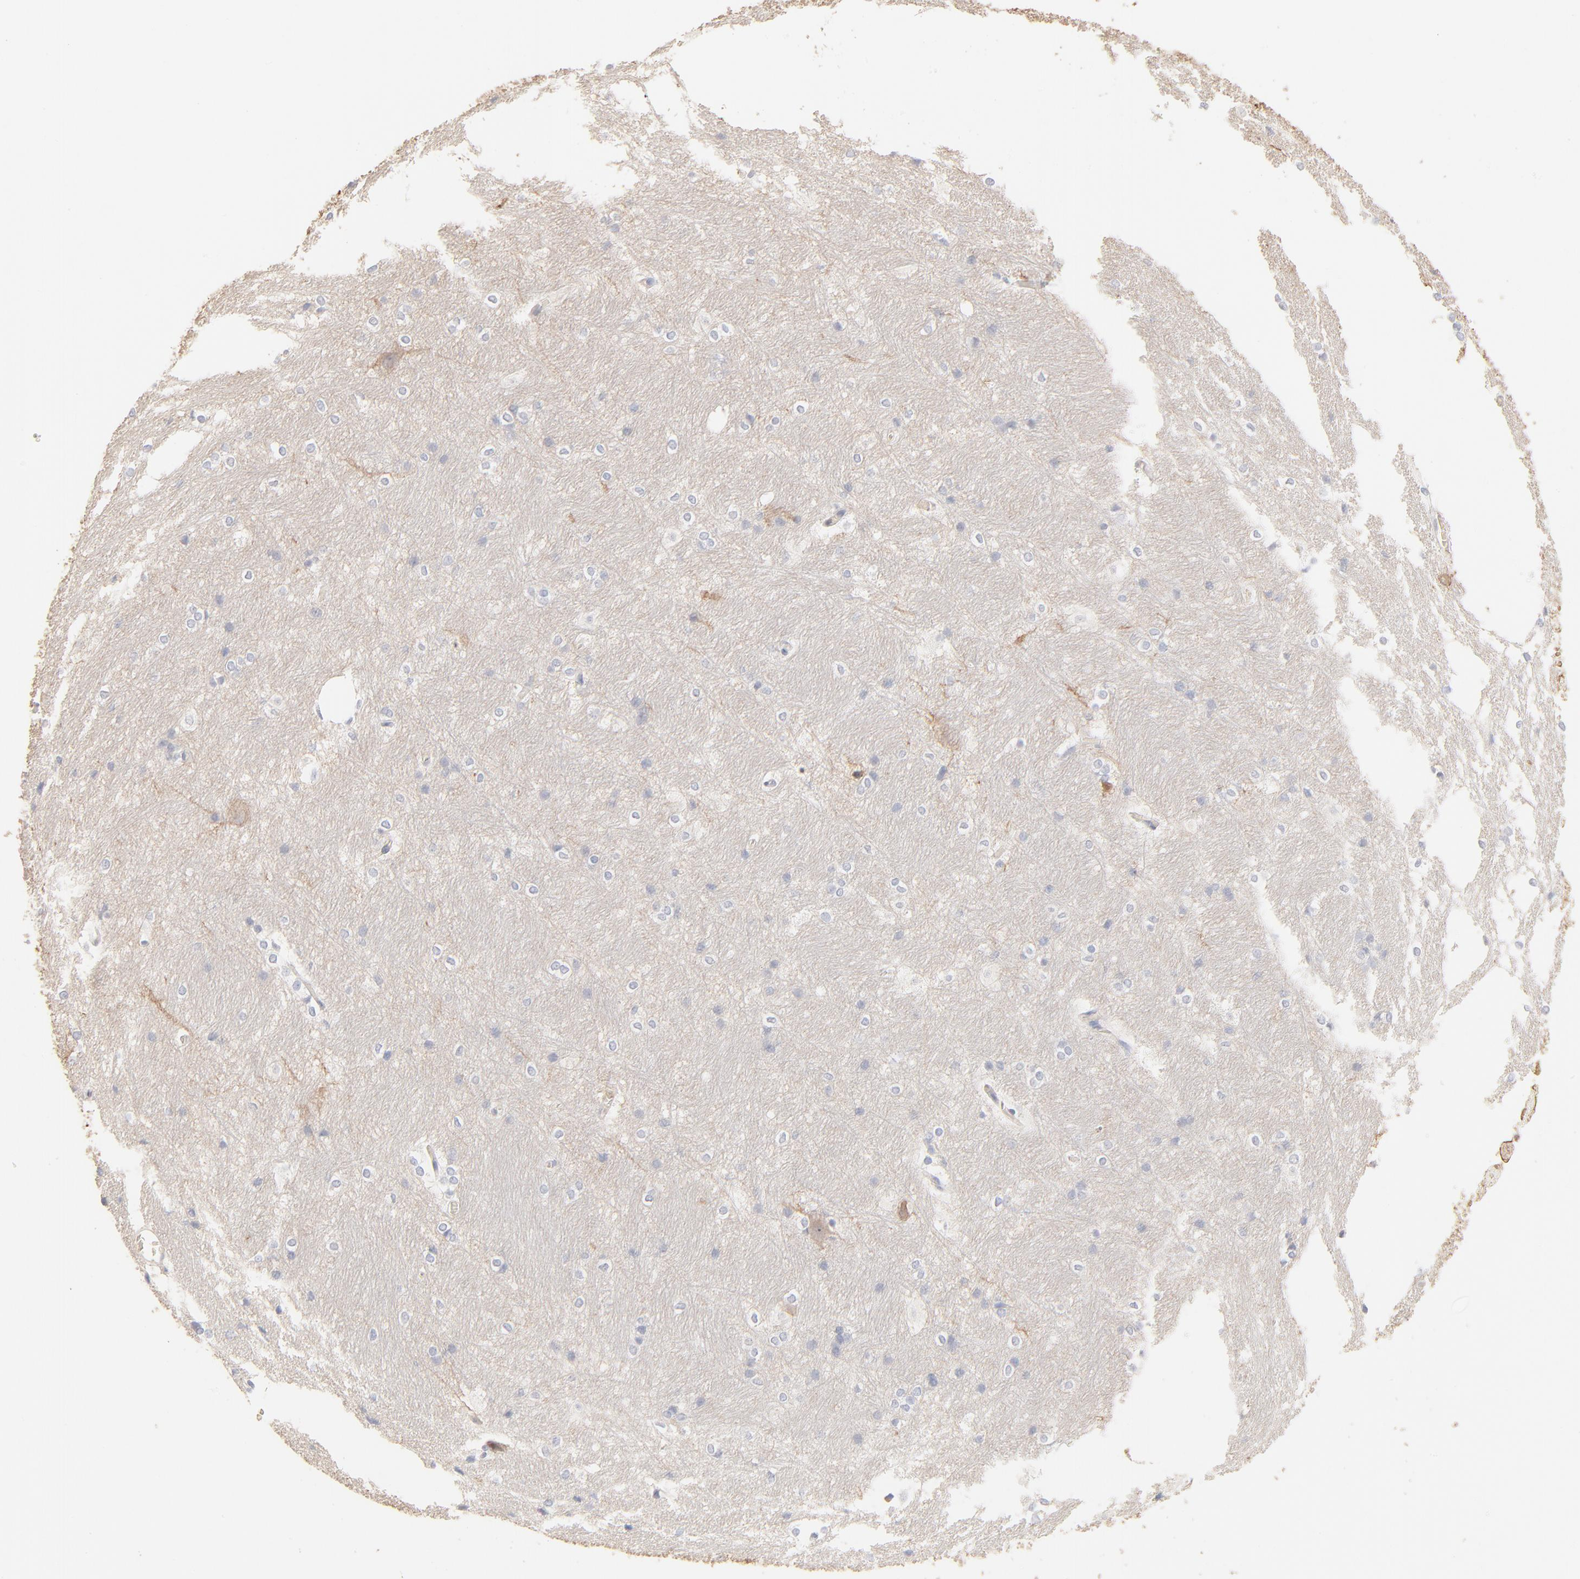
{"staining": {"intensity": "negative", "quantity": "none", "location": "none"}, "tissue": "hippocampus", "cell_type": "Glial cells", "image_type": "normal", "snomed": [{"axis": "morphology", "description": "Normal tissue, NOS"}, {"axis": "topography", "description": "Hippocampus"}], "caption": "Immunohistochemistry (IHC) of normal hippocampus shows no positivity in glial cells. (Brightfield microscopy of DAB (3,3'-diaminobenzidine) immunohistochemistry (IHC) at high magnification).", "gene": "SPTB", "patient": {"sex": "female", "age": 19}}